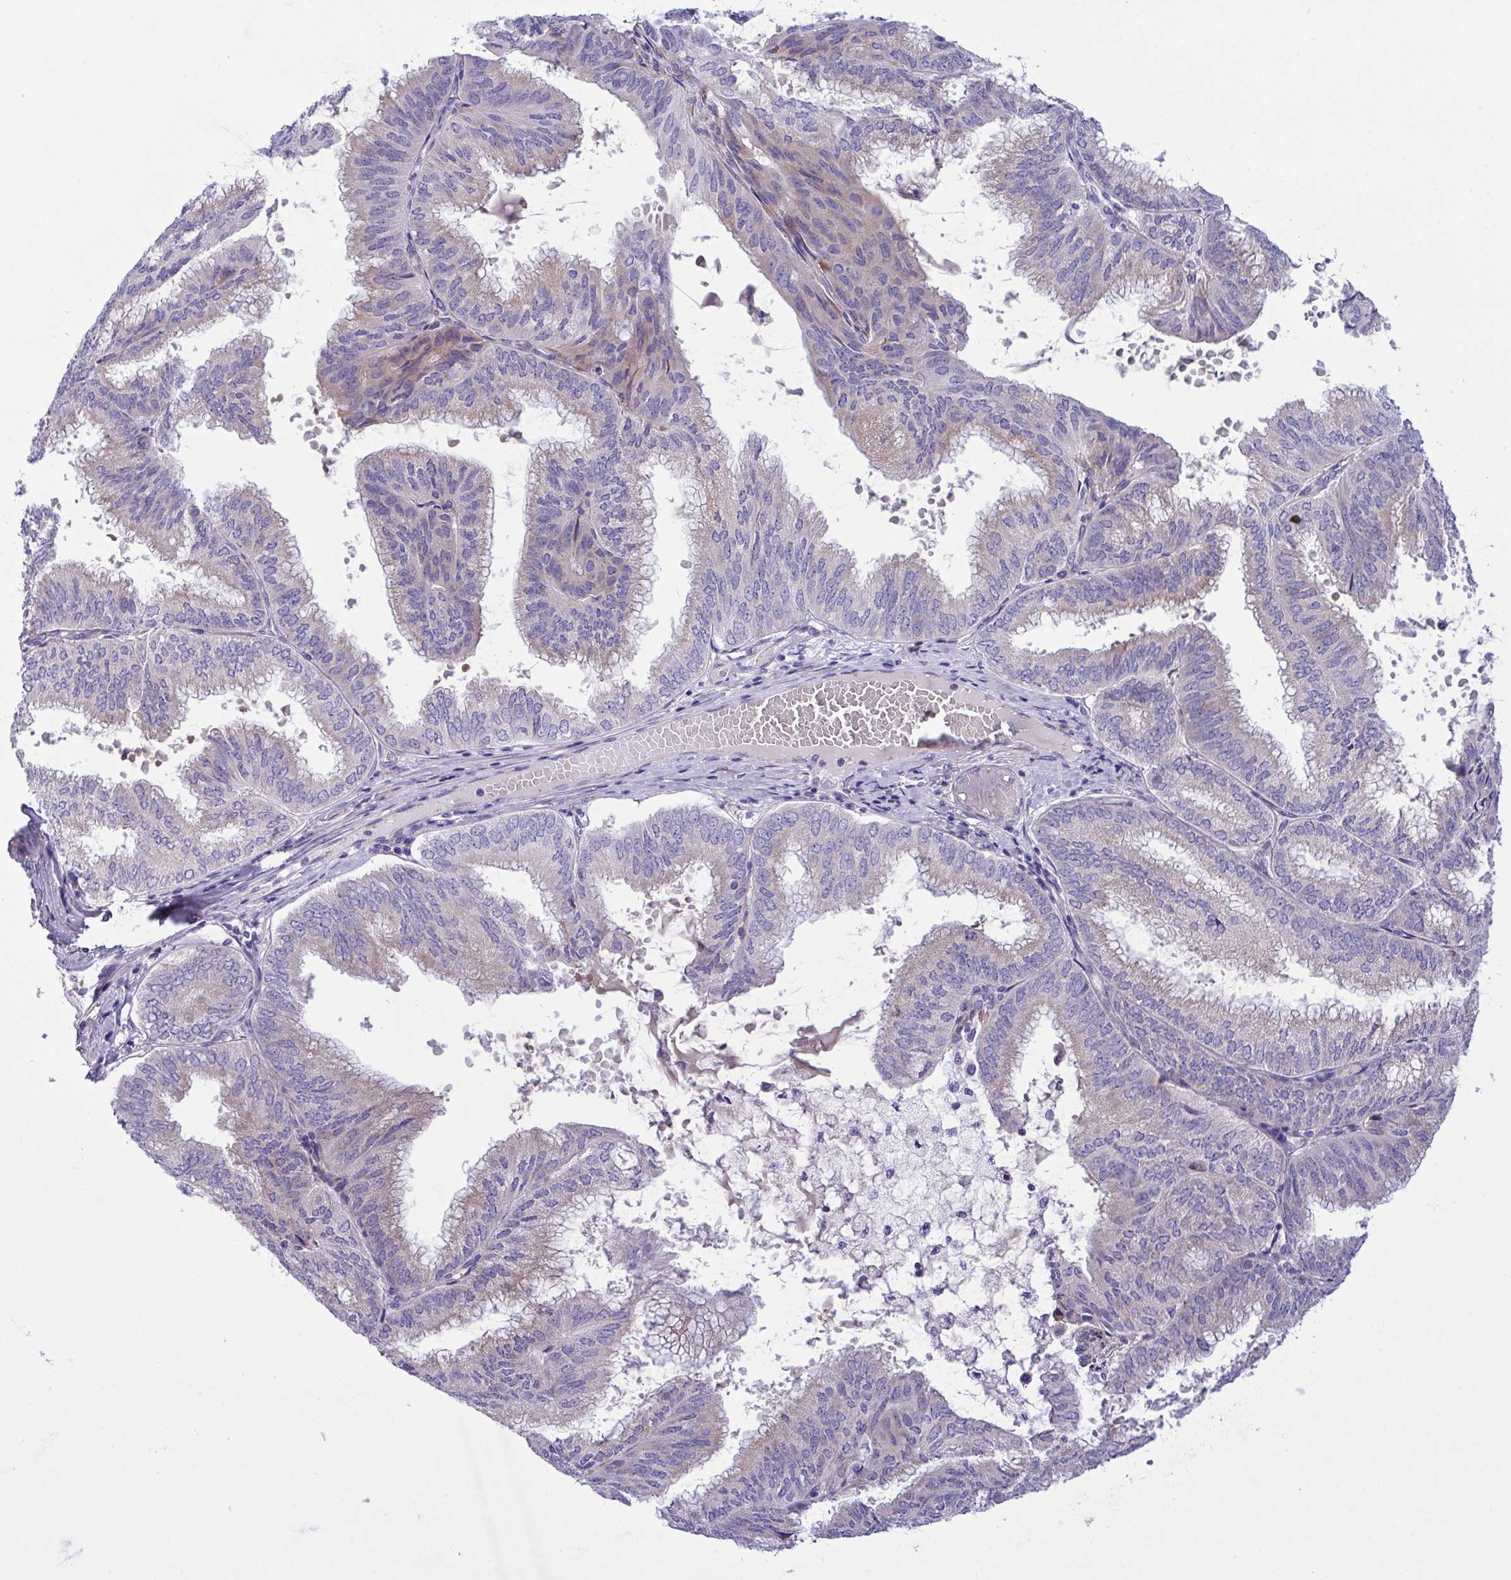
{"staining": {"intensity": "weak", "quantity": "<25%", "location": "cytoplasmic/membranous"}, "tissue": "endometrial cancer", "cell_type": "Tumor cells", "image_type": "cancer", "snomed": [{"axis": "morphology", "description": "Adenocarcinoma, NOS"}, {"axis": "topography", "description": "Endometrium"}], "caption": "The histopathology image exhibits no significant expression in tumor cells of adenocarcinoma (endometrial). (DAB (3,3'-diaminobenzidine) IHC visualized using brightfield microscopy, high magnification).", "gene": "FAM86B1", "patient": {"sex": "female", "age": 49}}